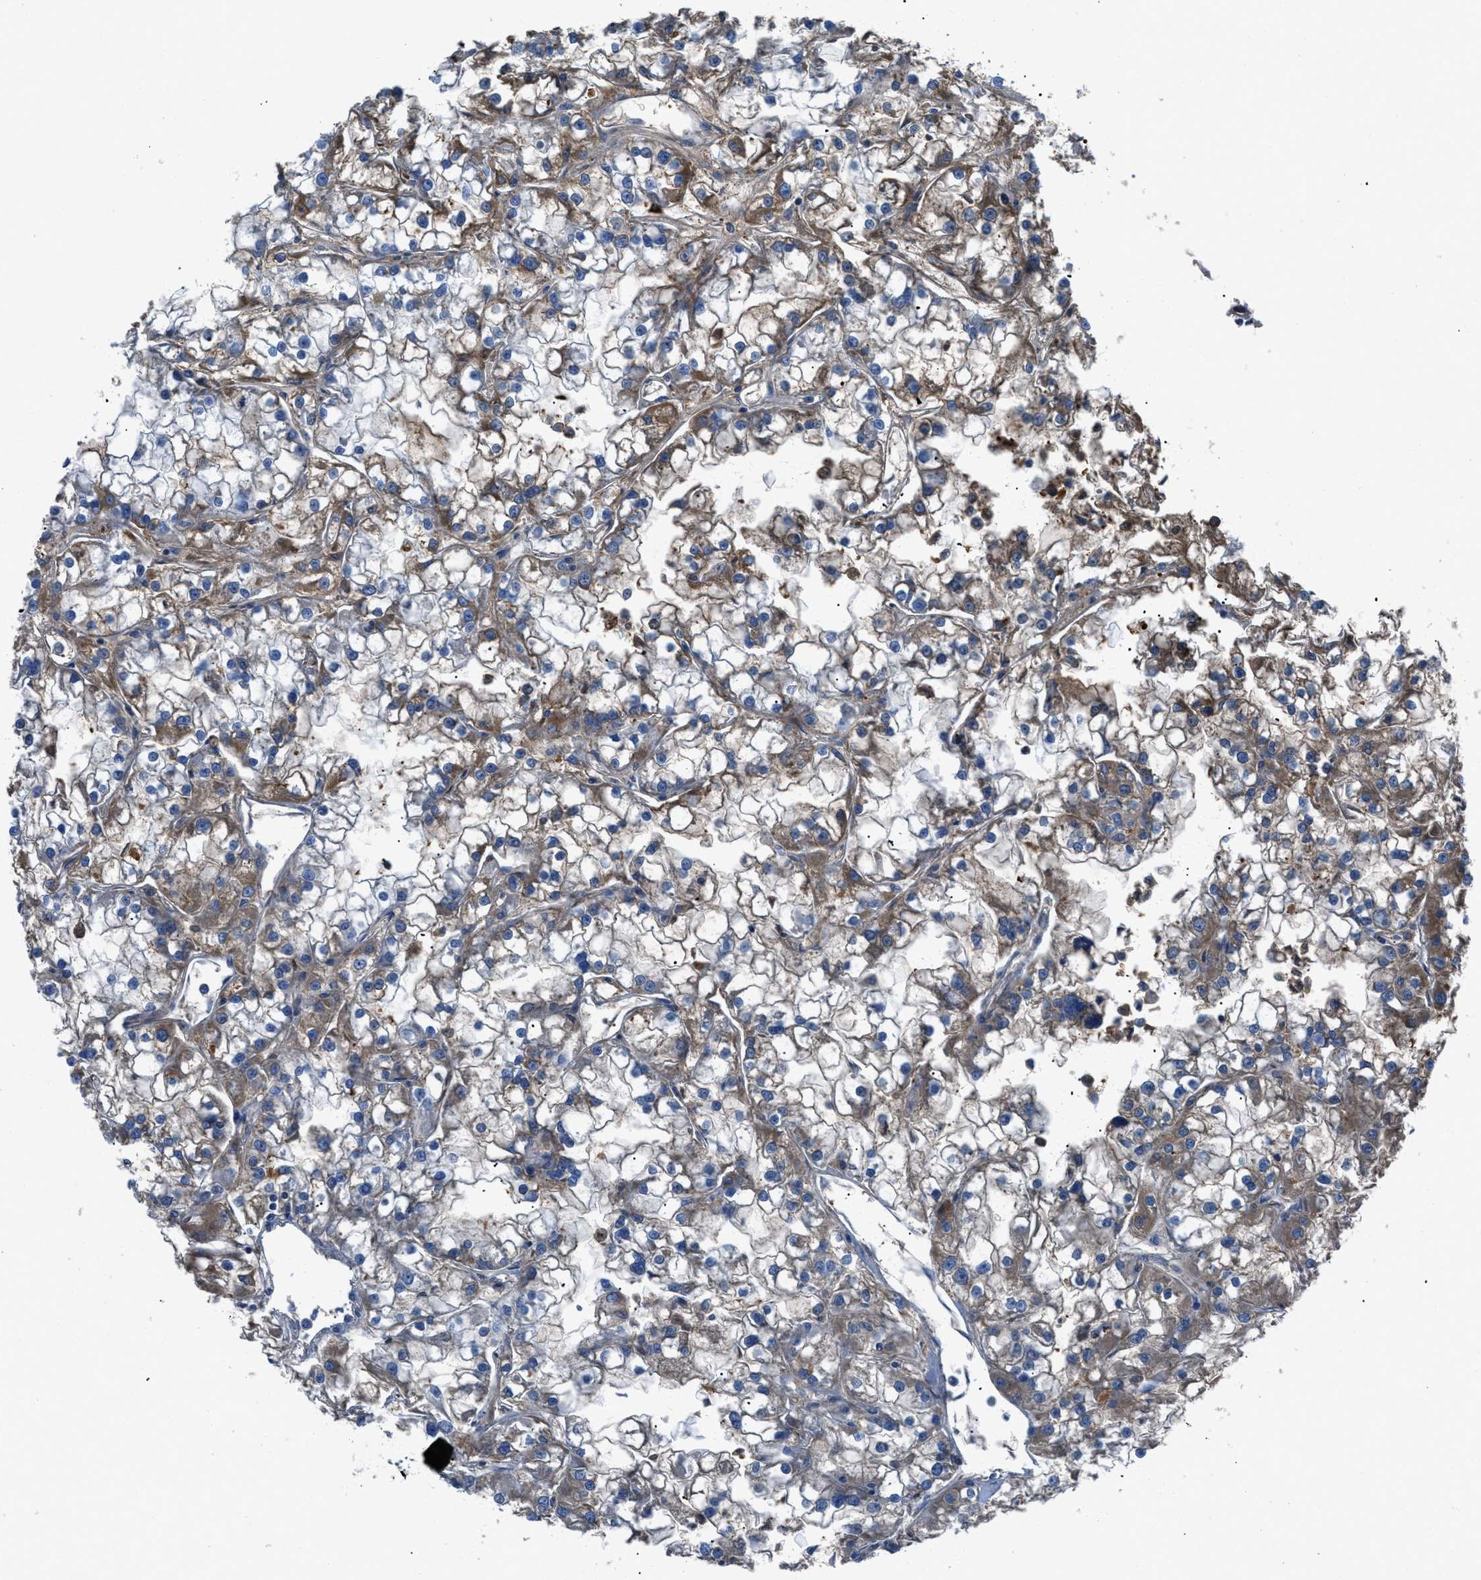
{"staining": {"intensity": "moderate", "quantity": ">75%", "location": "cytoplasmic/membranous"}, "tissue": "renal cancer", "cell_type": "Tumor cells", "image_type": "cancer", "snomed": [{"axis": "morphology", "description": "Adenocarcinoma, NOS"}, {"axis": "topography", "description": "Kidney"}], "caption": "Approximately >75% of tumor cells in renal cancer (adenocarcinoma) display moderate cytoplasmic/membranous protein expression as visualized by brown immunohistochemical staining.", "gene": "SGCZ", "patient": {"sex": "female", "age": 52}}